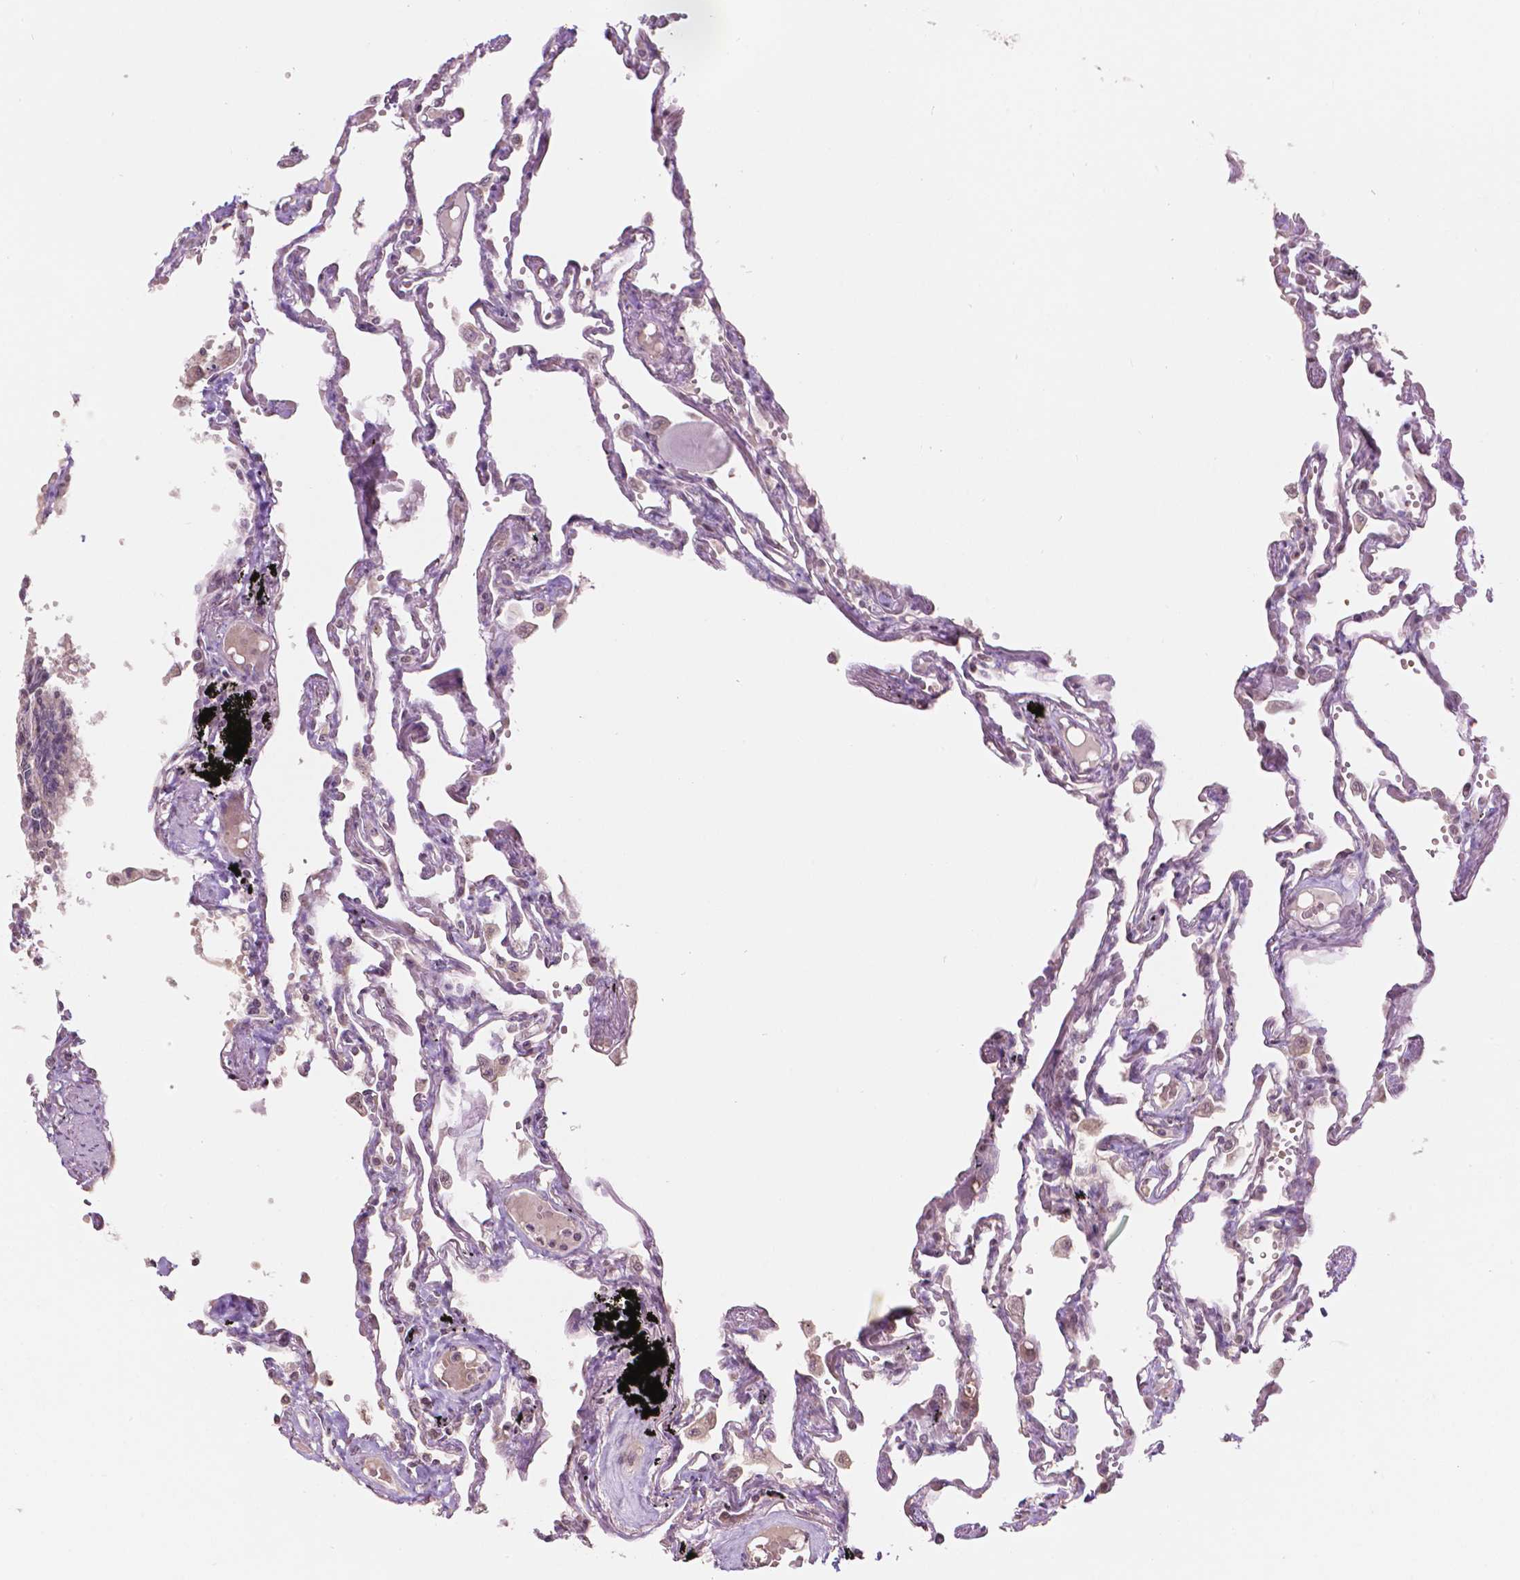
{"staining": {"intensity": "weak", "quantity": ">75%", "location": "cytoplasmic/membranous,nuclear"}, "tissue": "lung", "cell_type": "Alveolar cells", "image_type": "normal", "snomed": [{"axis": "morphology", "description": "Normal tissue, NOS"}, {"axis": "morphology", "description": "Adenocarcinoma, NOS"}, {"axis": "topography", "description": "Cartilage tissue"}, {"axis": "topography", "description": "Lung"}], "caption": "The photomicrograph displays a brown stain indicating the presence of a protein in the cytoplasmic/membranous,nuclear of alveolar cells in lung.", "gene": "NOS1AP", "patient": {"sex": "female", "age": 67}}